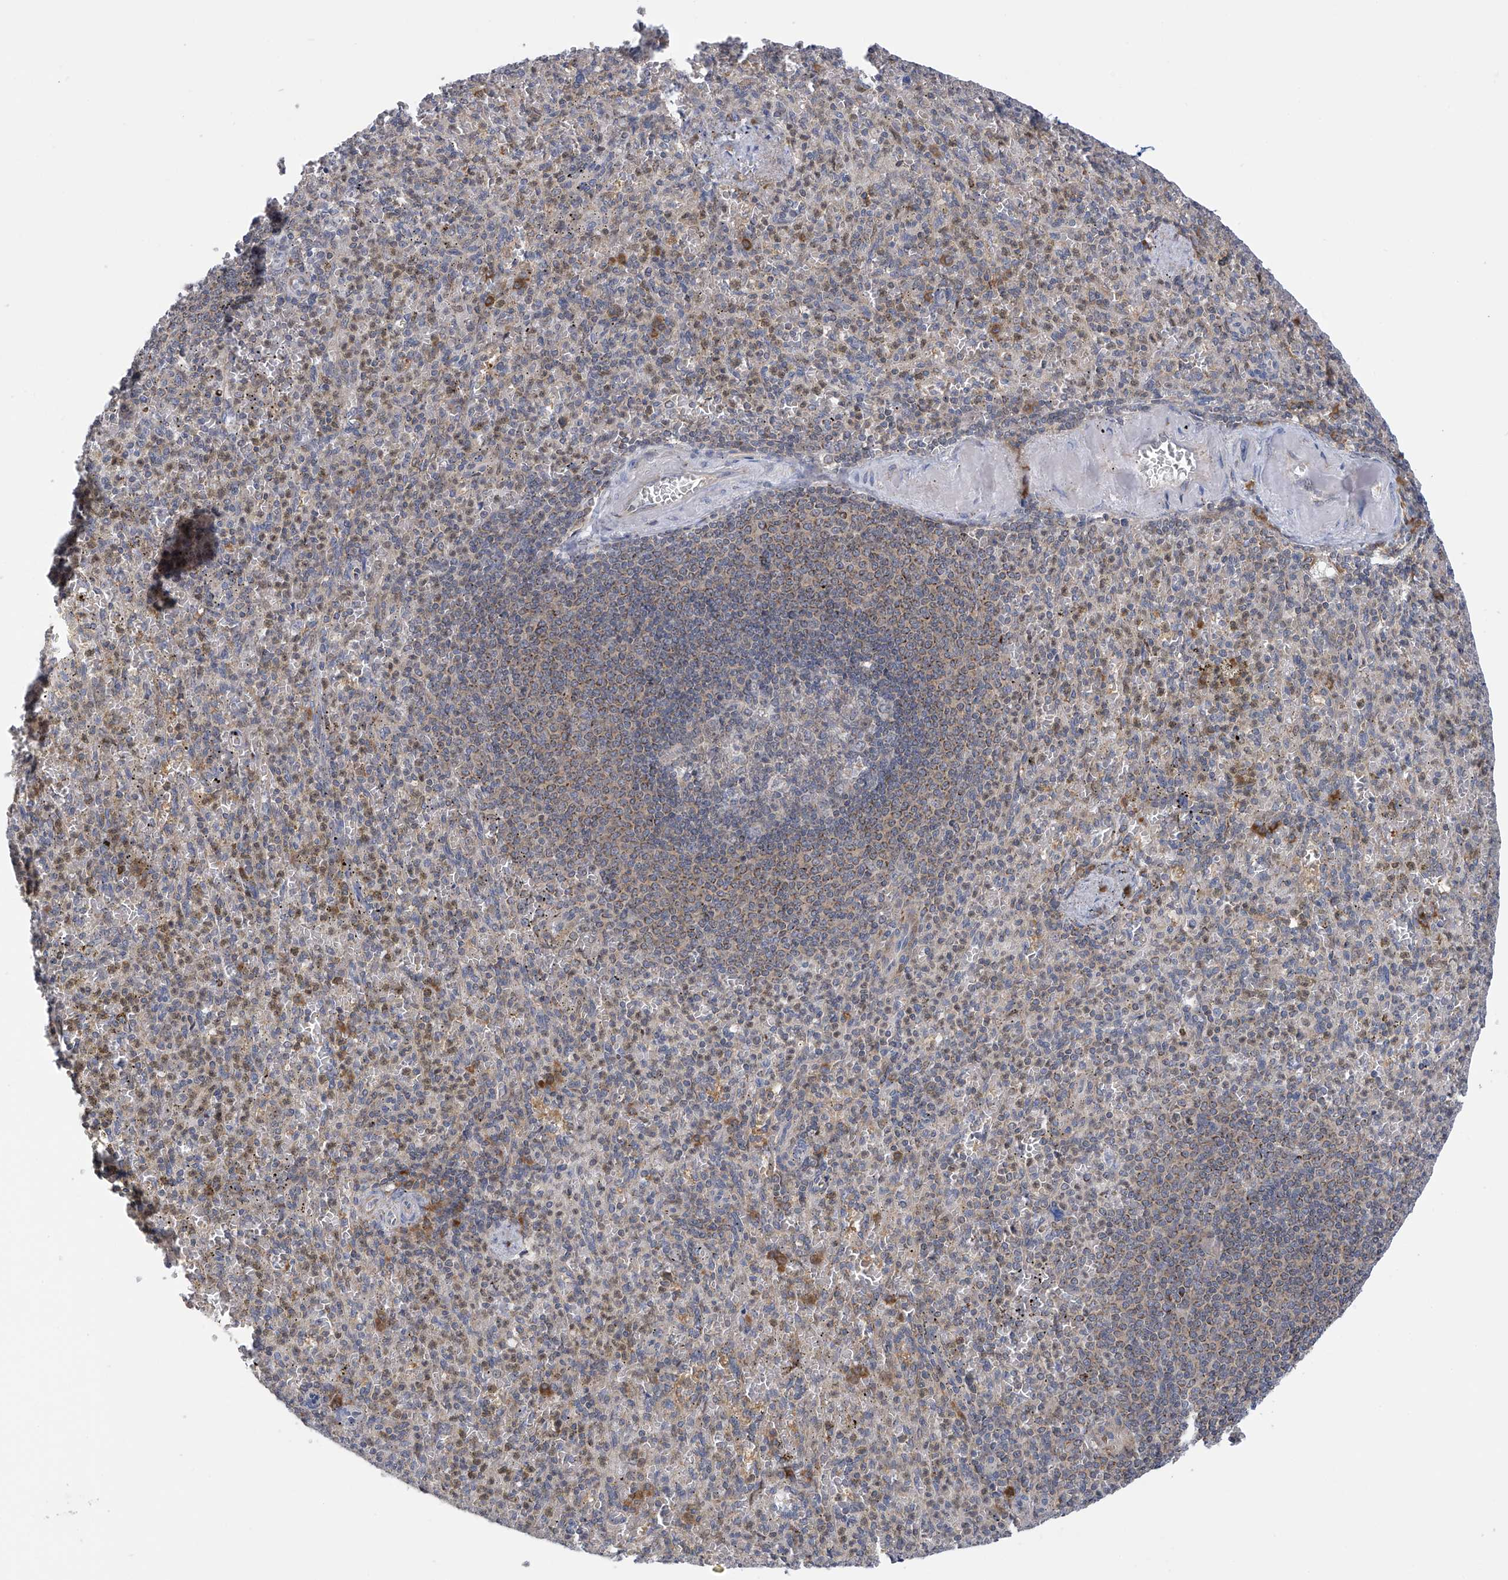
{"staining": {"intensity": "moderate", "quantity": "<25%", "location": "cytoplasmic/membranous"}, "tissue": "spleen", "cell_type": "Cells in red pulp", "image_type": "normal", "snomed": [{"axis": "morphology", "description": "Normal tissue, NOS"}, {"axis": "topography", "description": "Spleen"}], "caption": "This photomicrograph displays IHC staining of unremarkable human spleen, with low moderate cytoplasmic/membranous positivity in approximately <25% of cells in red pulp.", "gene": "SLCO4A1", "patient": {"sex": "female", "age": 74}}